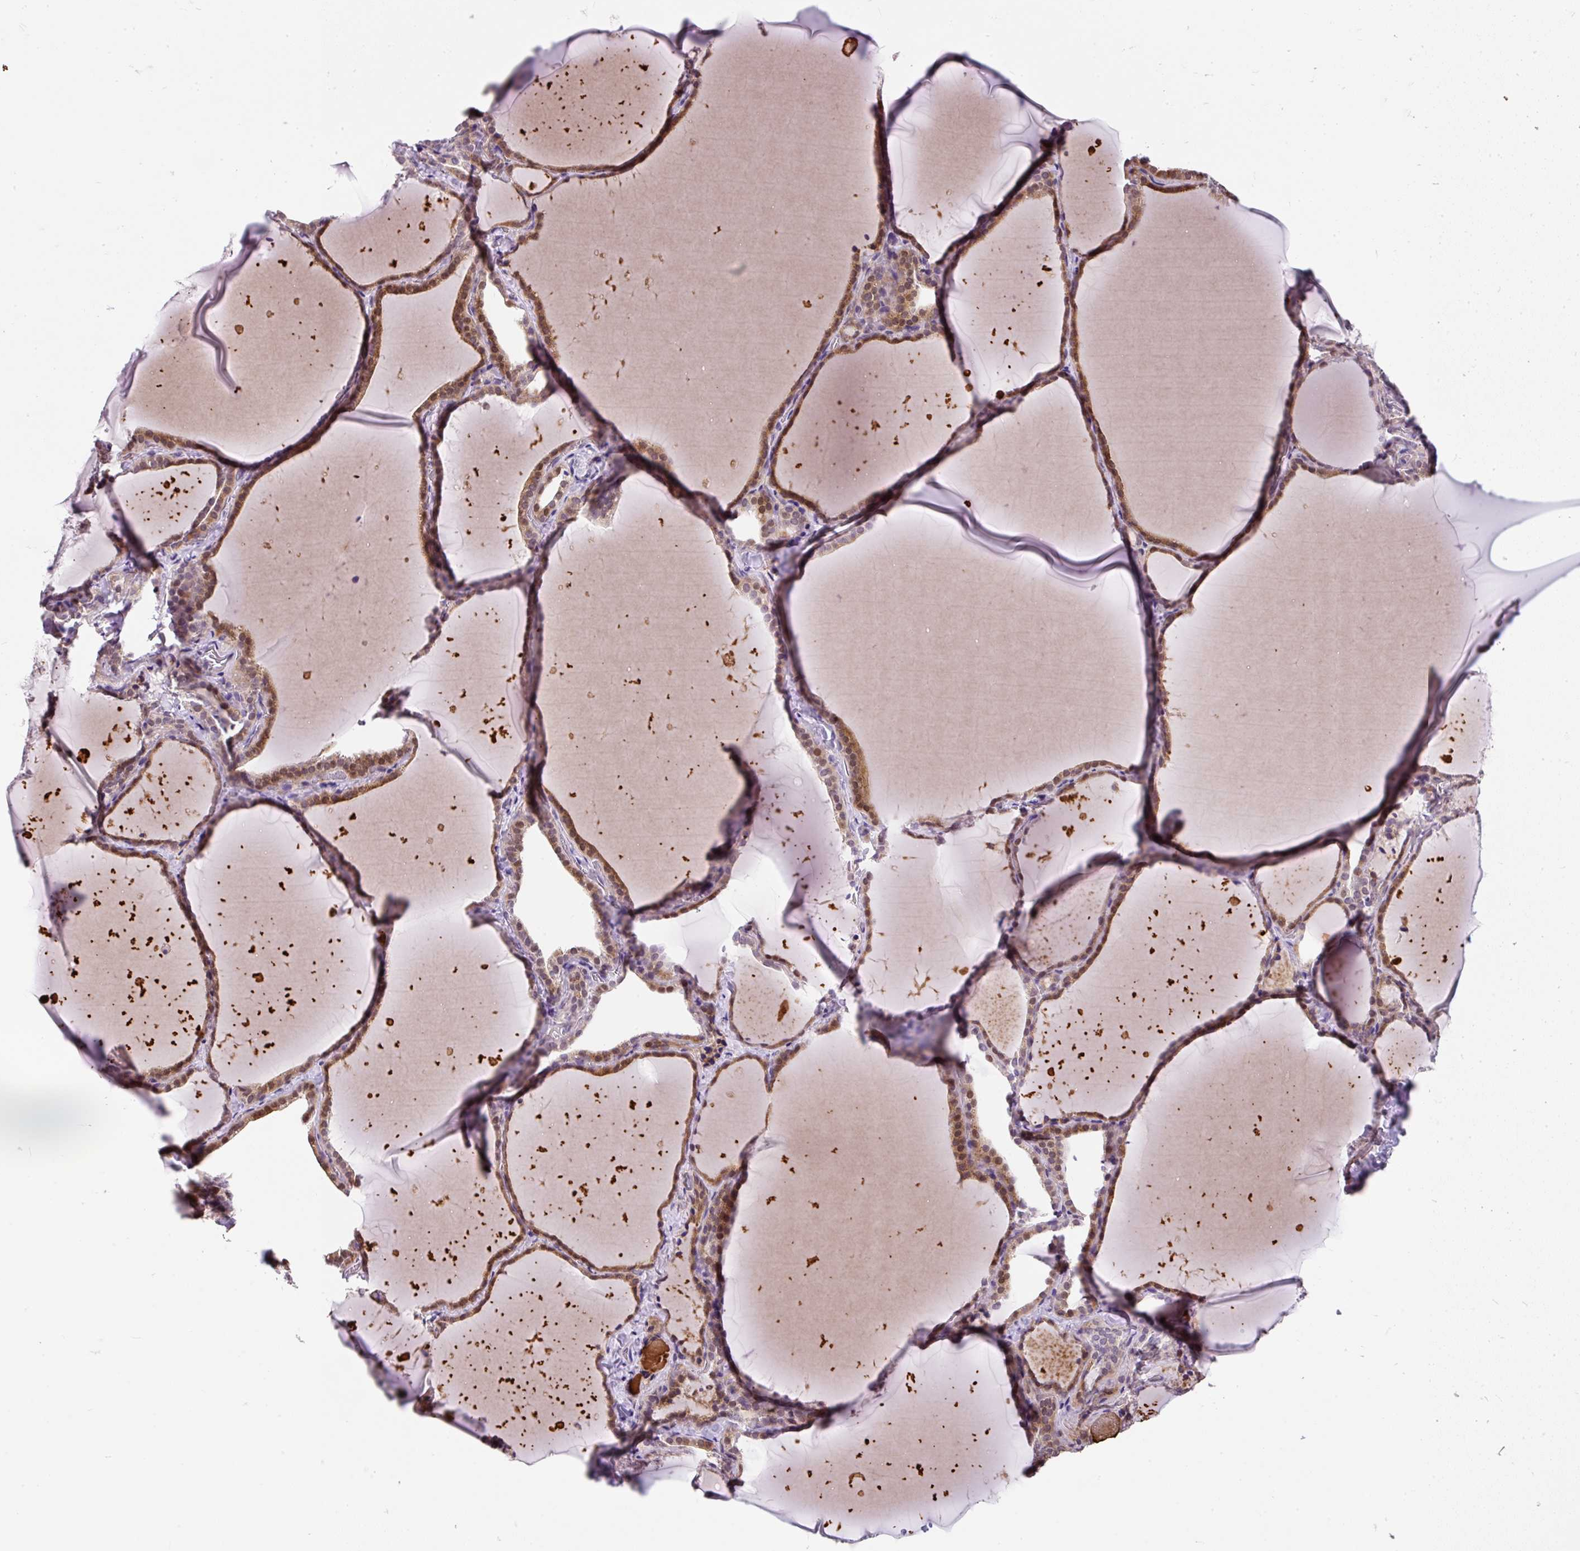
{"staining": {"intensity": "moderate", "quantity": "25%-75%", "location": "cytoplasmic/membranous,nuclear"}, "tissue": "thyroid gland", "cell_type": "Glandular cells", "image_type": "normal", "snomed": [{"axis": "morphology", "description": "Normal tissue, NOS"}, {"axis": "topography", "description": "Thyroid gland"}], "caption": "Immunohistochemistry staining of benign thyroid gland, which shows medium levels of moderate cytoplasmic/membranous,nuclear expression in approximately 25%-75% of glandular cells indicating moderate cytoplasmic/membranous,nuclear protein positivity. The staining was performed using DAB (3,3'-diaminobenzidine) (brown) for protein detection and nuclei were counterstained in hematoxylin (blue).", "gene": "PUS7L", "patient": {"sex": "female", "age": 22}}